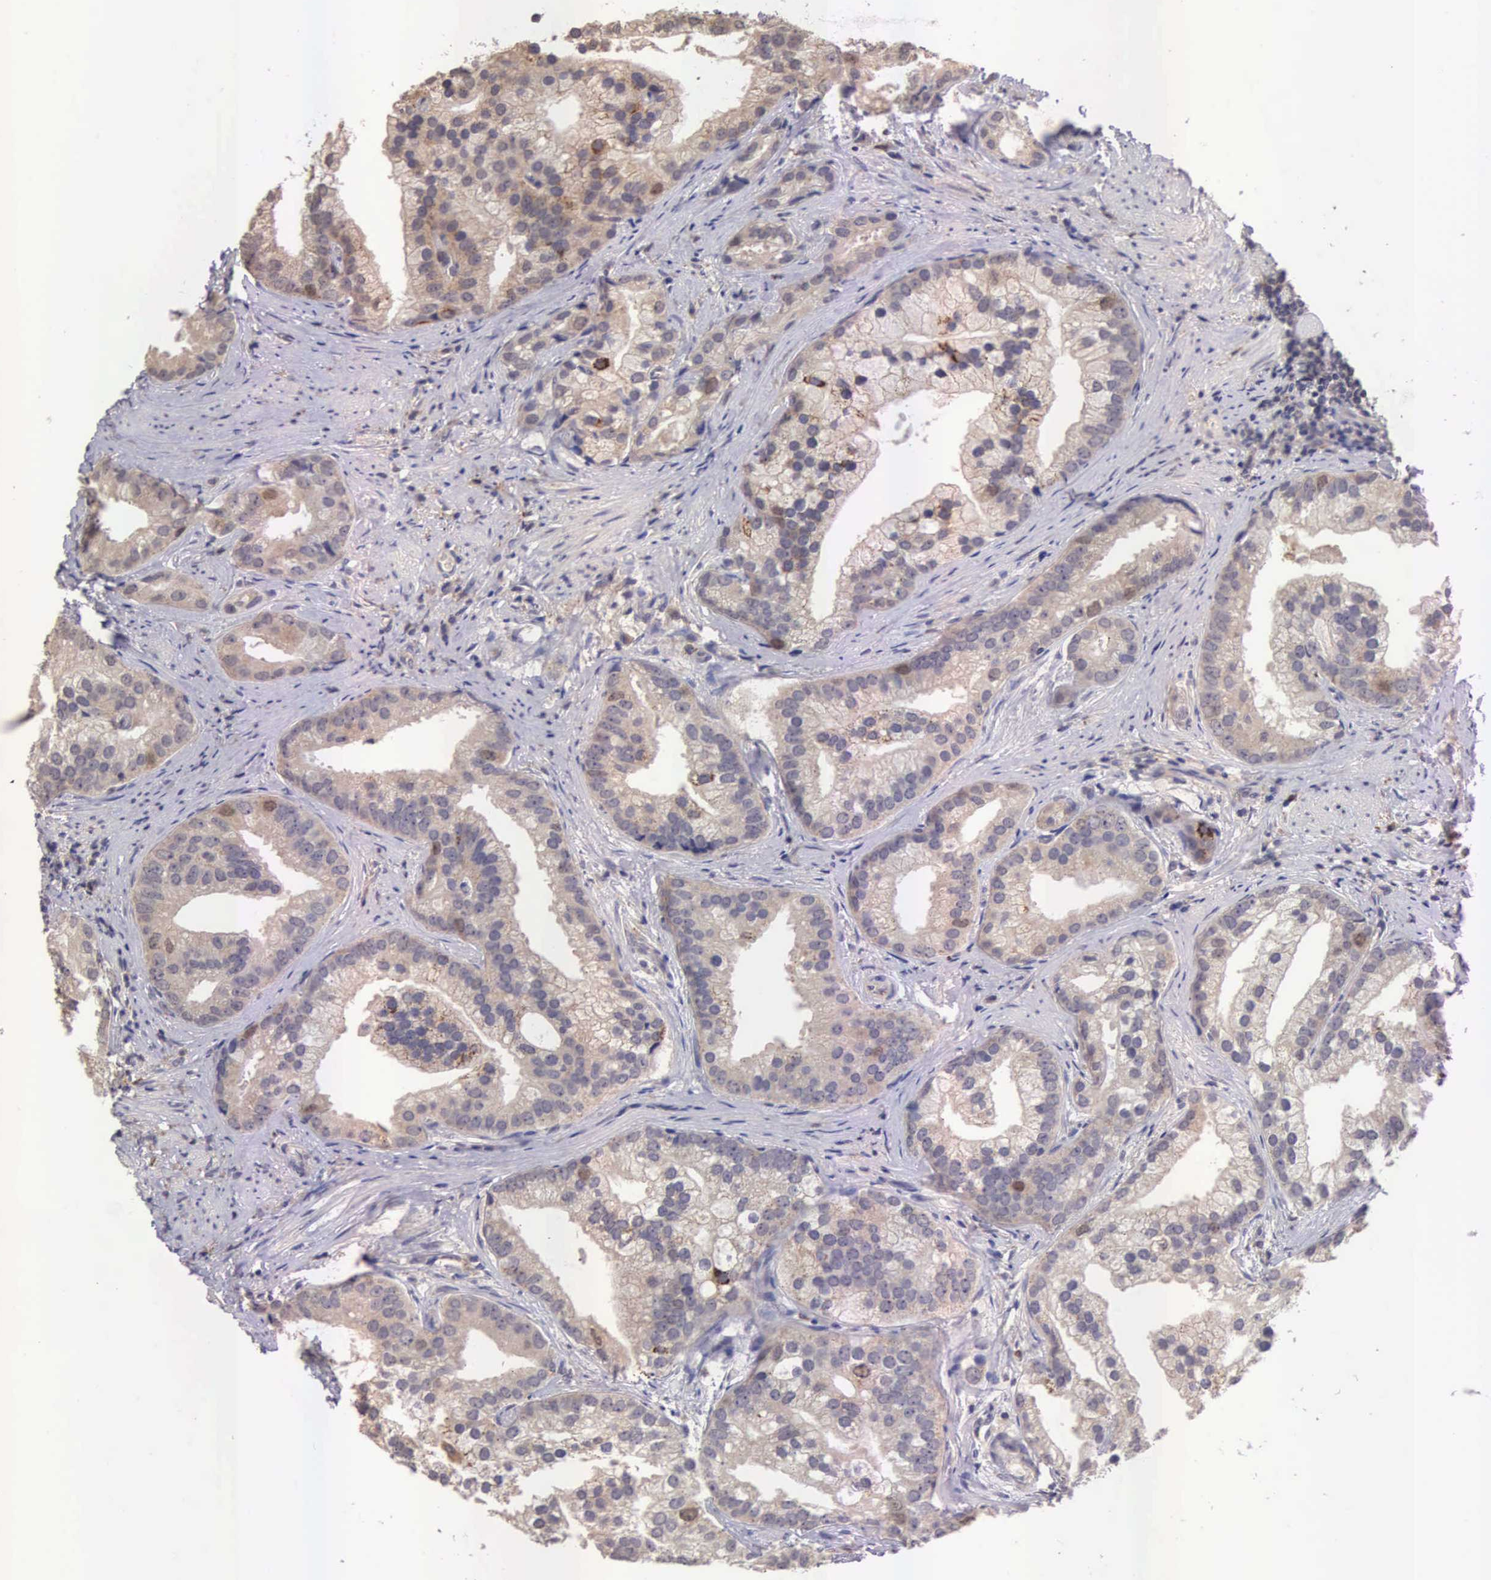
{"staining": {"intensity": "moderate", "quantity": ">75%", "location": "cytoplasmic/membranous"}, "tissue": "prostate cancer", "cell_type": "Tumor cells", "image_type": "cancer", "snomed": [{"axis": "morphology", "description": "Adenocarcinoma, Low grade"}, {"axis": "topography", "description": "Prostate"}], "caption": "Immunohistochemical staining of prostate cancer shows medium levels of moderate cytoplasmic/membranous staining in approximately >75% of tumor cells.", "gene": "CDC45", "patient": {"sex": "male", "age": 71}}